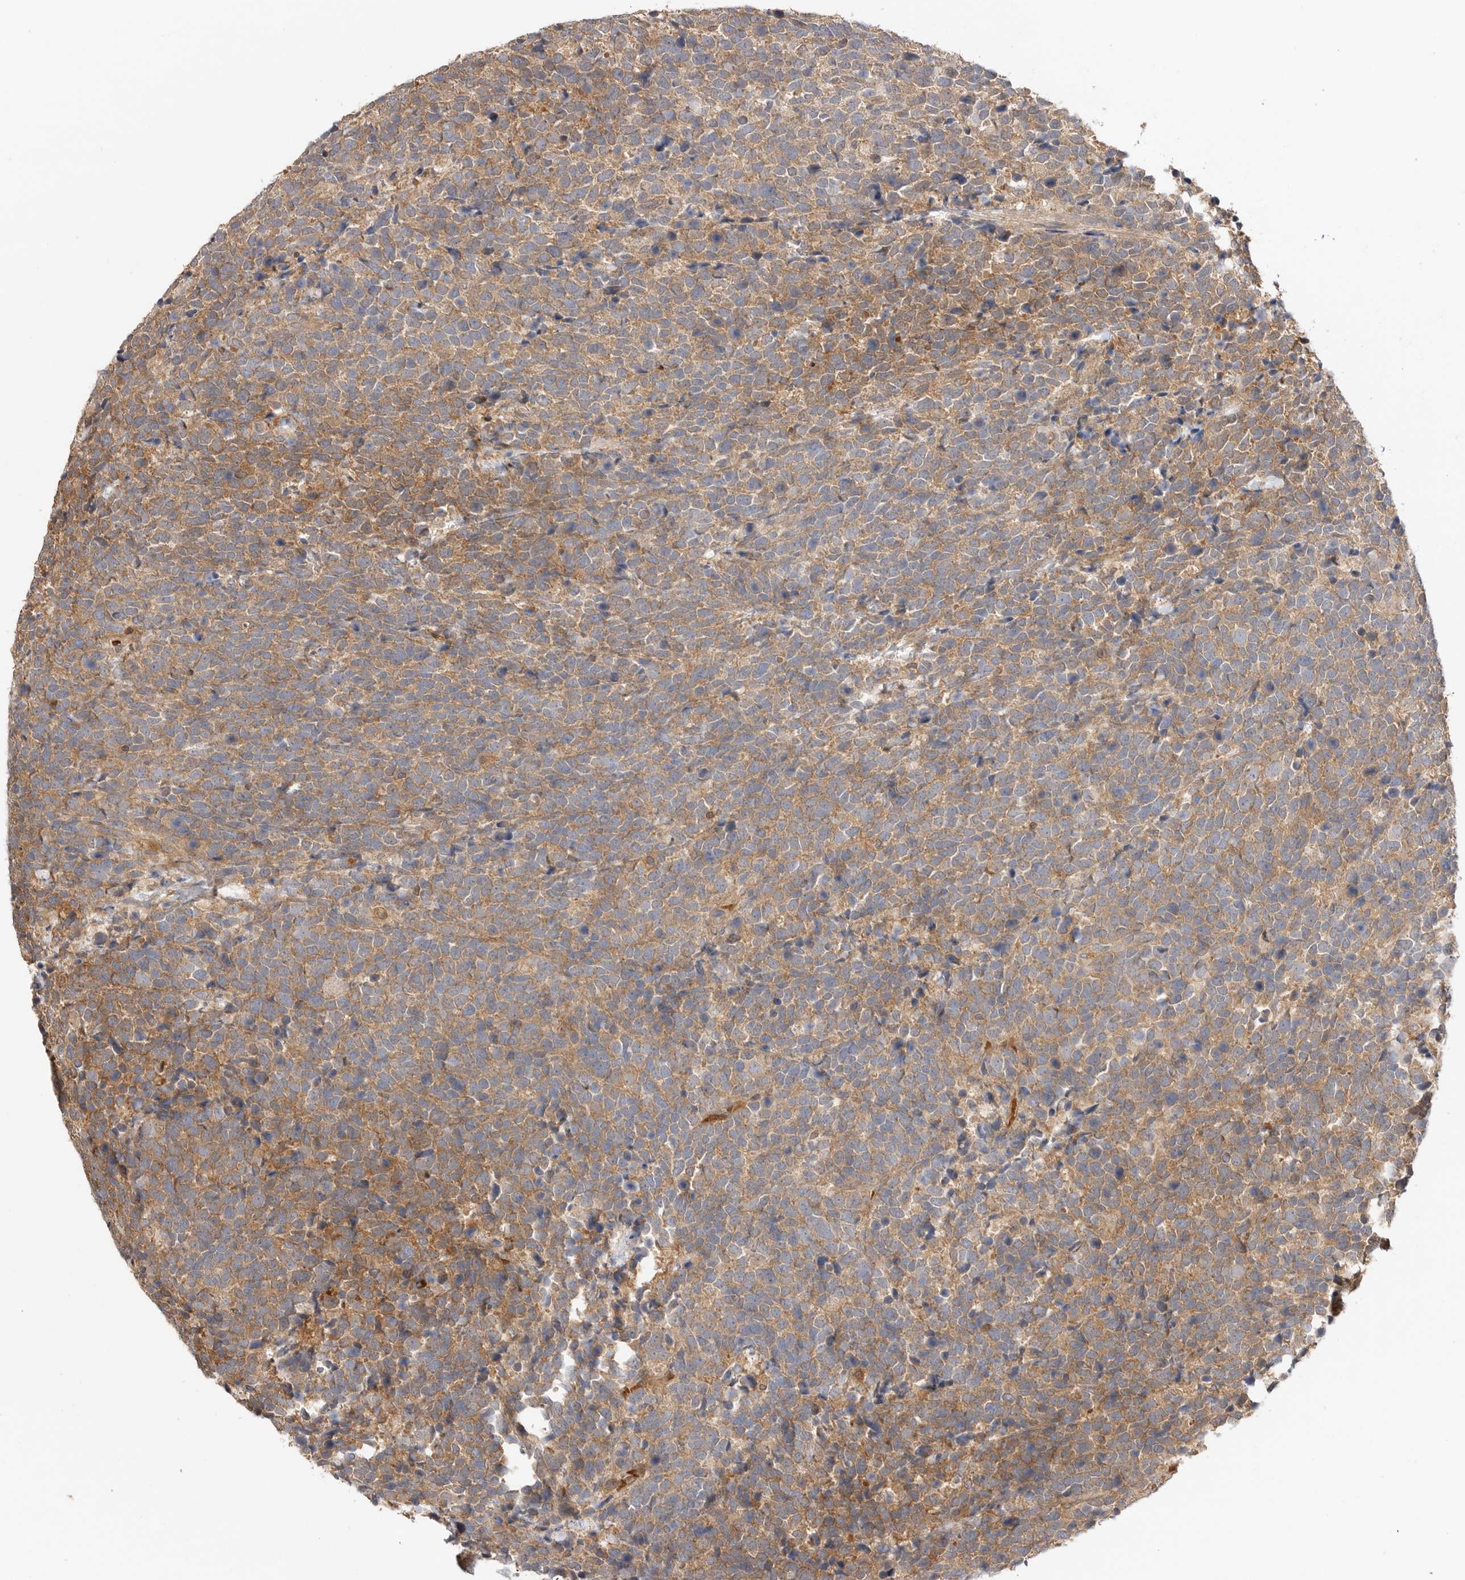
{"staining": {"intensity": "moderate", "quantity": ">75%", "location": "cytoplasmic/membranous"}, "tissue": "urothelial cancer", "cell_type": "Tumor cells", "image_type": "cancer", "snomed": [{"axis": "morphology", "description": "Urothelial carcinoma, High grade"}, {"axis": "topography", "description": "Urinary bladder"}], "caption": "High-grade urothelial carcinoma stained with a brown dye demonstrates moderate cytoplasmic/membranous positive positivity in about >75% of tumor cells.", "gene": "CLDN12", "patient": {"sex": "female", "age": 82}}